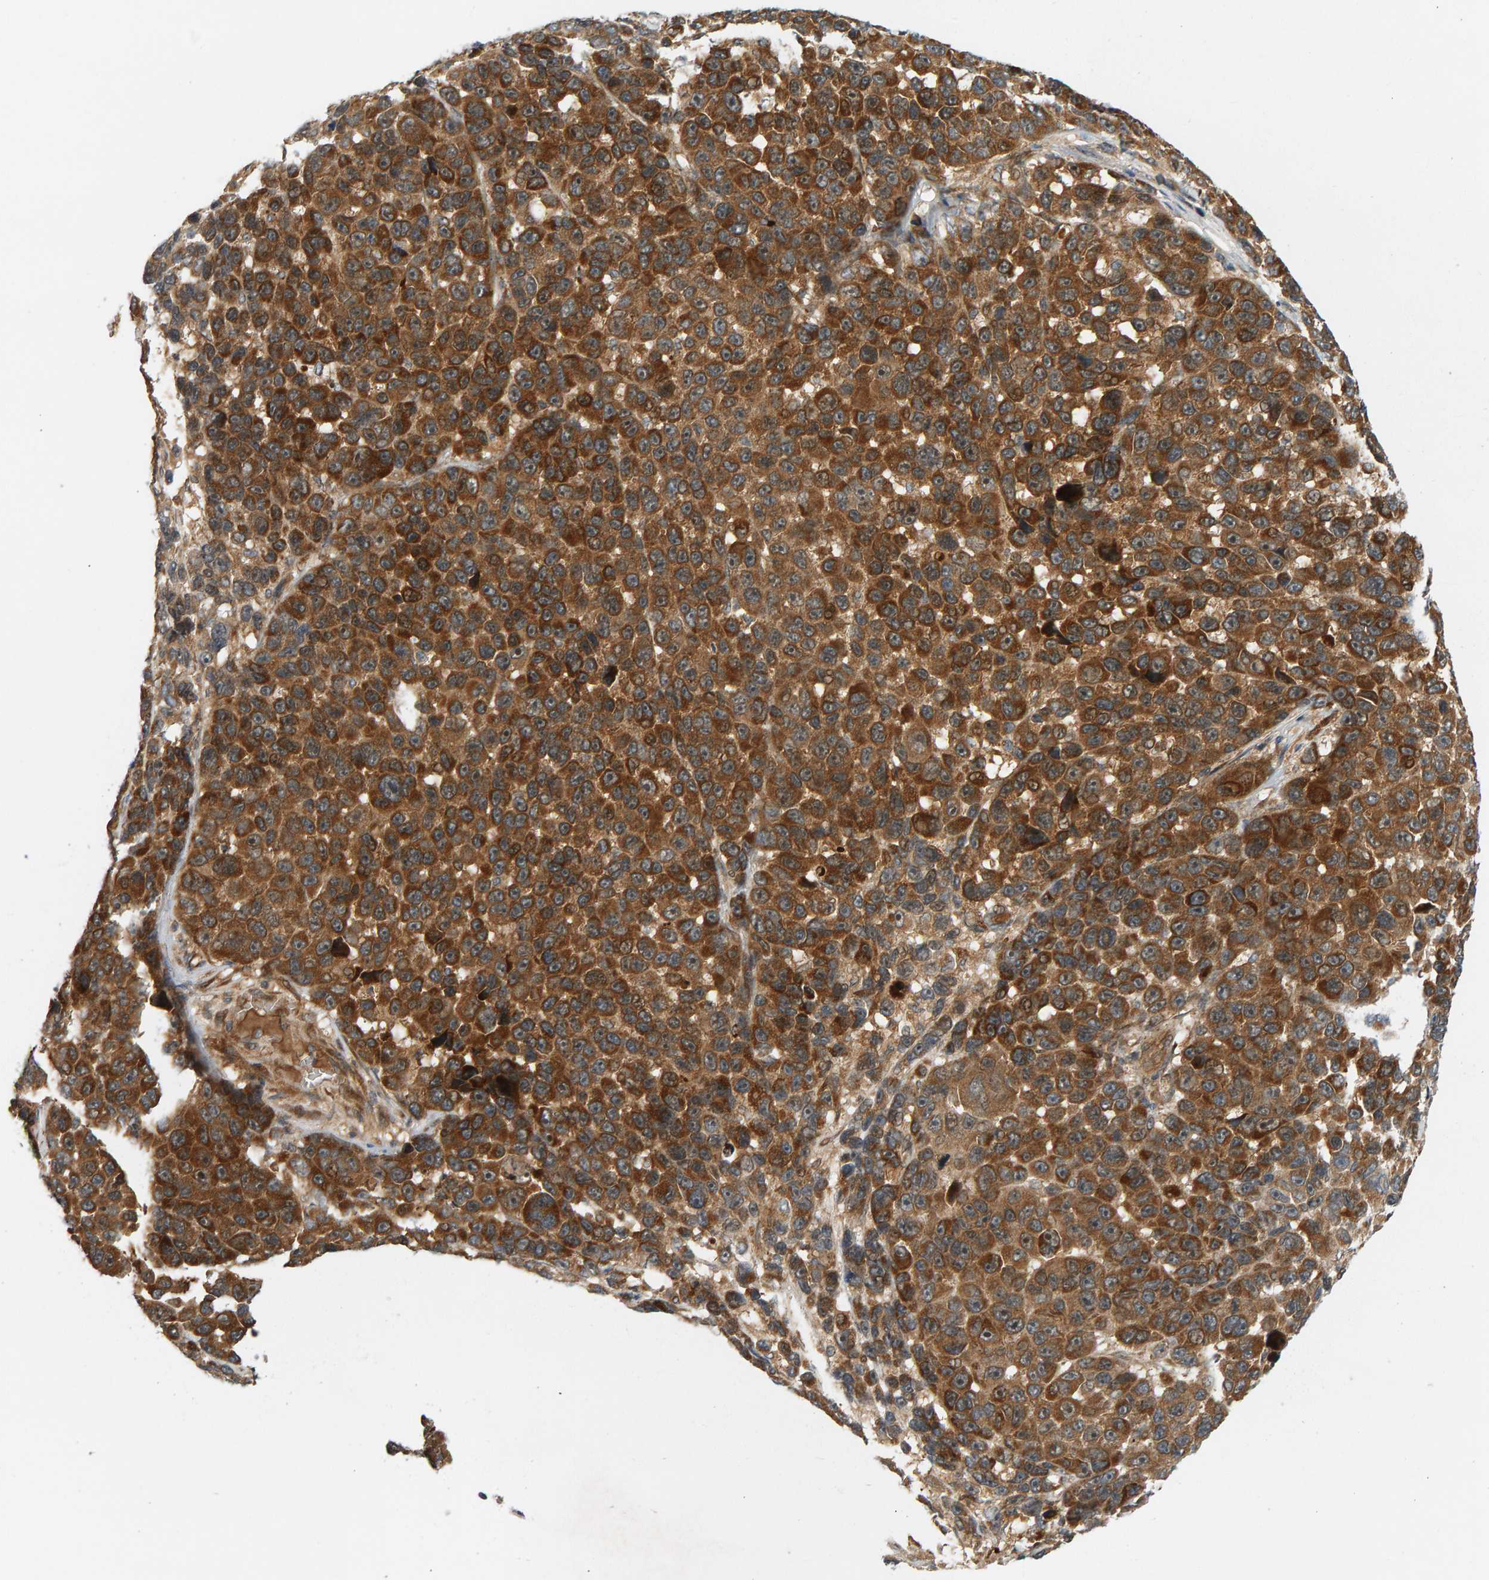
{"staining": {"intensity": "strong", "quantity": ">75%", "location": "cytoplasmic/membranous"}, "tissue": "melanoma", "cell_type": "Tumor cells", "image_type": "cancer", "snomed": [{"axis": "morphology", "description": "Malignant melanoma, NOS"}, {"axis": "topography", "description": "Skin"}], "caption": "About >75% of tumor cells in melanoma demonstrate strong cytoplasmic/membranous protein positivity as visualized by brown immunohistochemical staining.", "gene": "BAHCC1", "patient": {"sex": "male", "age": 53}}